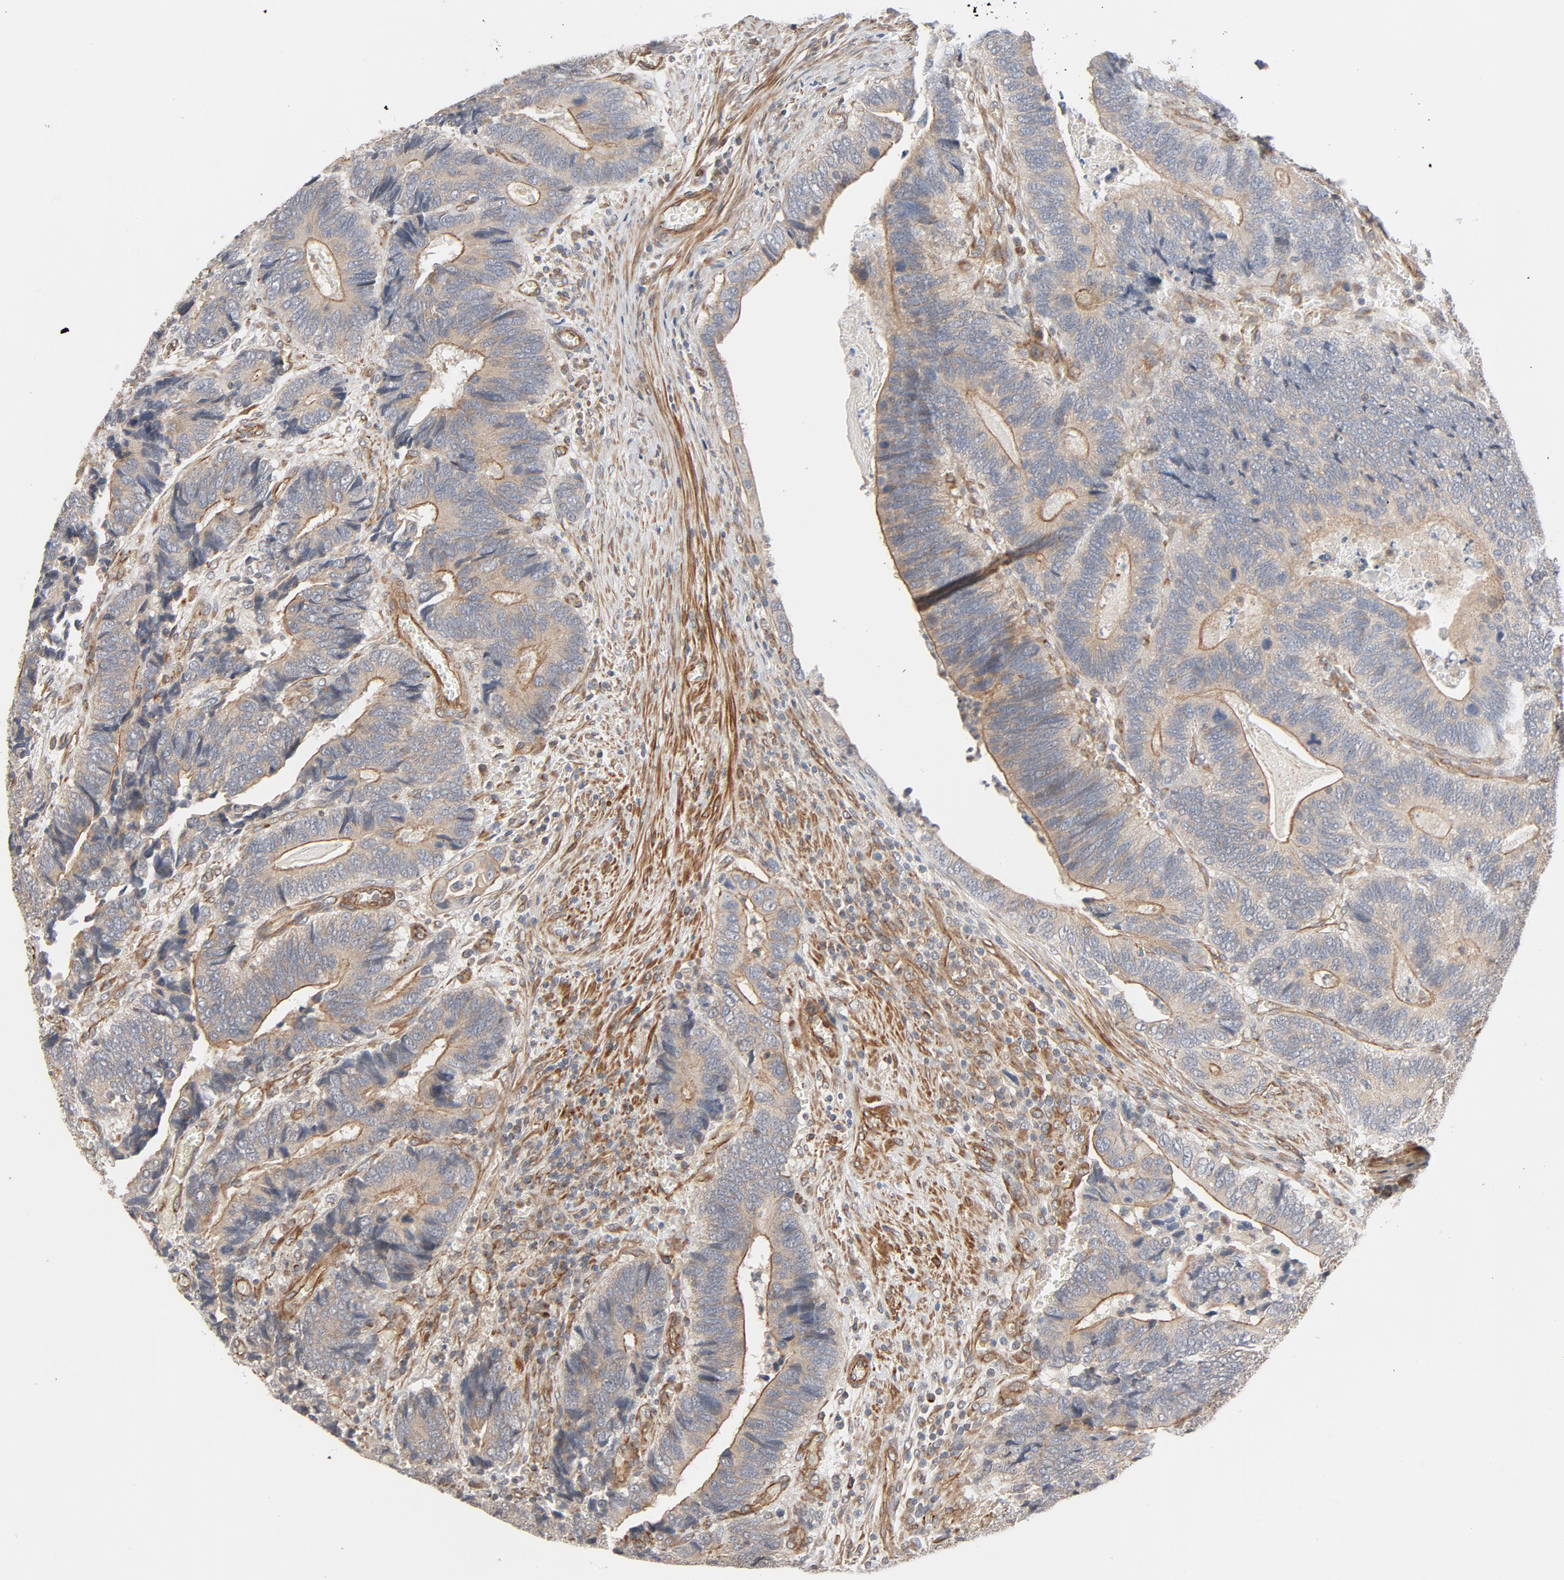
{"staining": {"intensity": "moderate", "quantity": ">75%", "location": "cytoplasmic/membranous"}, "tissue": "colorectal cancer", "cell_type": "Tumor cells", "image_type": "cancer", "snomed": [{"axis": "morphology", "description": "Adenocarcinoma, NOS"}, {"axis": "topography", "description": "Colon"}], "caption": "IHC of adenocarcinoma (colorectal) reveals medium levels of moderate cytoplasmic/membranous staining in approximately >75% of tumor cells.", "gene": "TRIOBP", "patient": {"sex": "male", "age": 72}}